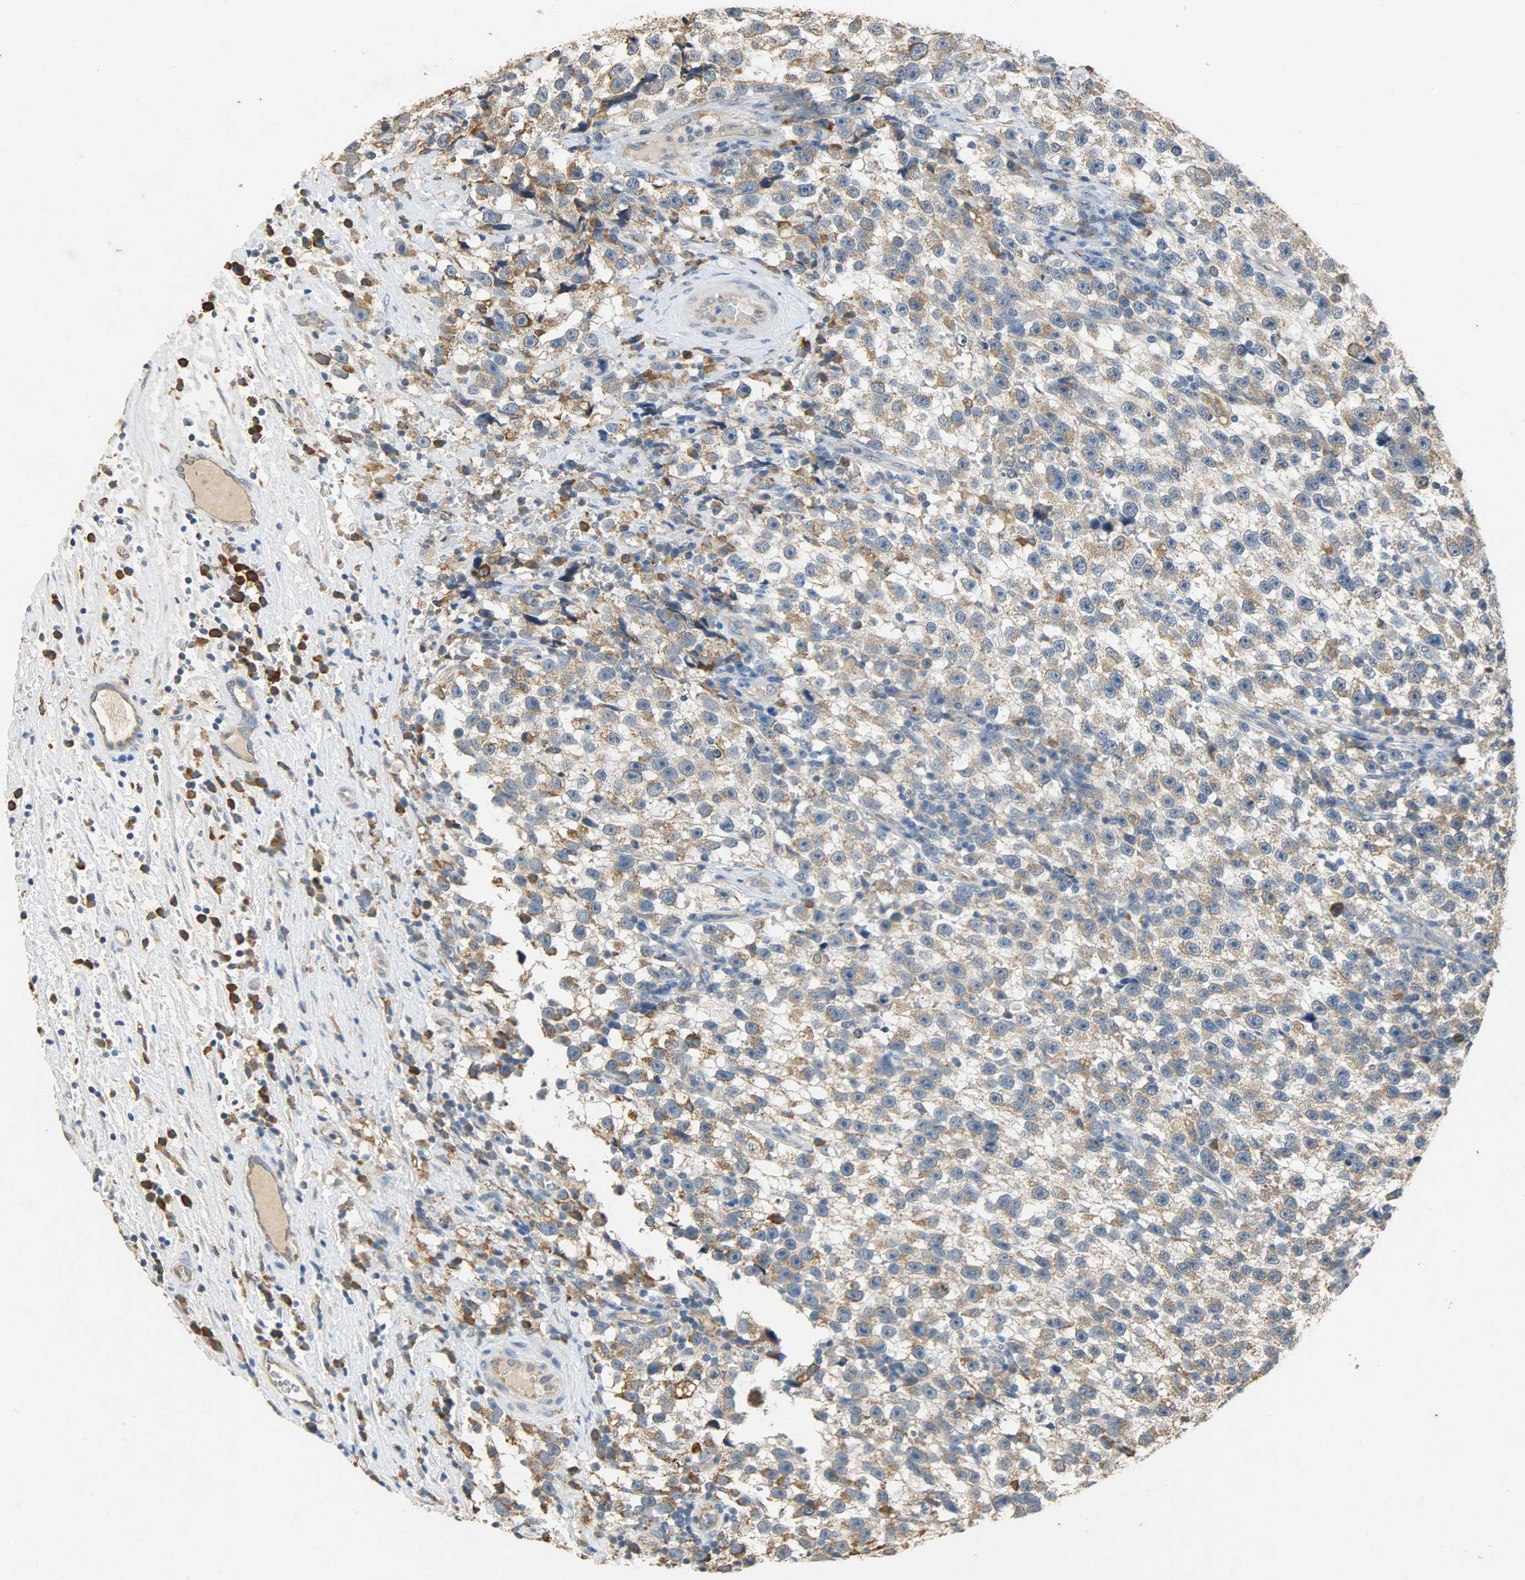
{"staining": {"intensity": "moderate", "quantity": ">75%", "location": "cytoplasmic/membranous"}, "tissue": "testis cancer", "cell_type": "Tumor cells", "image_type": "cancer", "snomed": [{"axis": "morphology", "description": "Seminoma, NOS"}, {"axis": "topography", "description": "Testis"}], "caption": "A histopathology image of human testis cancer (seminoma) stained for a protein displays moderate cytoplasmic/membranous brown staining in tumor cells. (DAB = brown stain, brightfield microscopy at high magnification).", "gene": "HSPA5", "patient": {"sex": "male", "age": 33}}